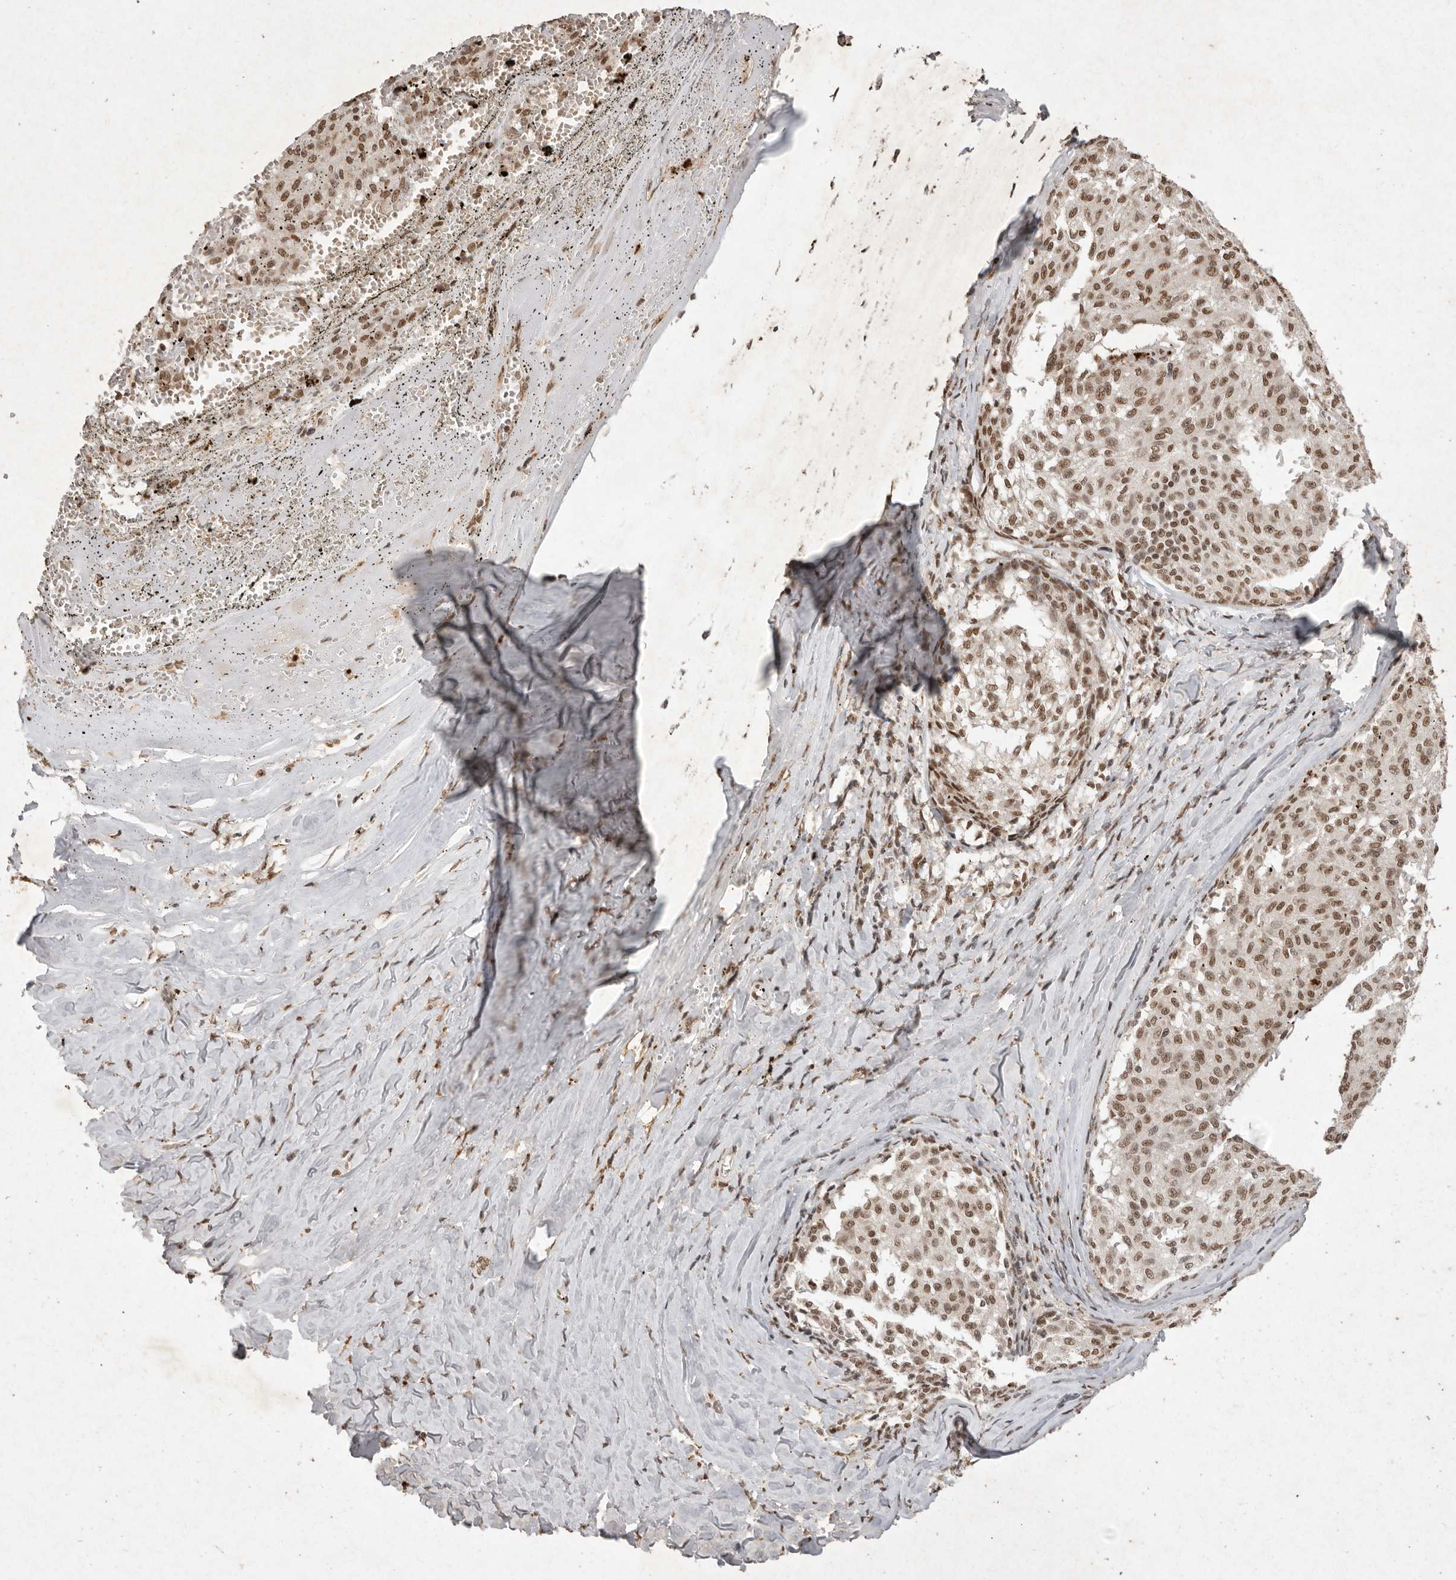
{"staining": {"intensity": "moderate", "quantity": ">75%", "location": "nuclear"}, "tissue": "melanoma", "cell_type": "Tumor cells", "image_type": "cancer", "snomed": [{"axis": "morphology", "description": "Malignant melanoma, NOS"}, {"axis": "topography", "description": "Skin"}], "caption": "Protein expression analysis of melanoma demonstrates moderate nuclear staining in approximately >75% of tumor cells.", "gene": "NKX3-2", "patient": {"sex": "female", "age": 72}}